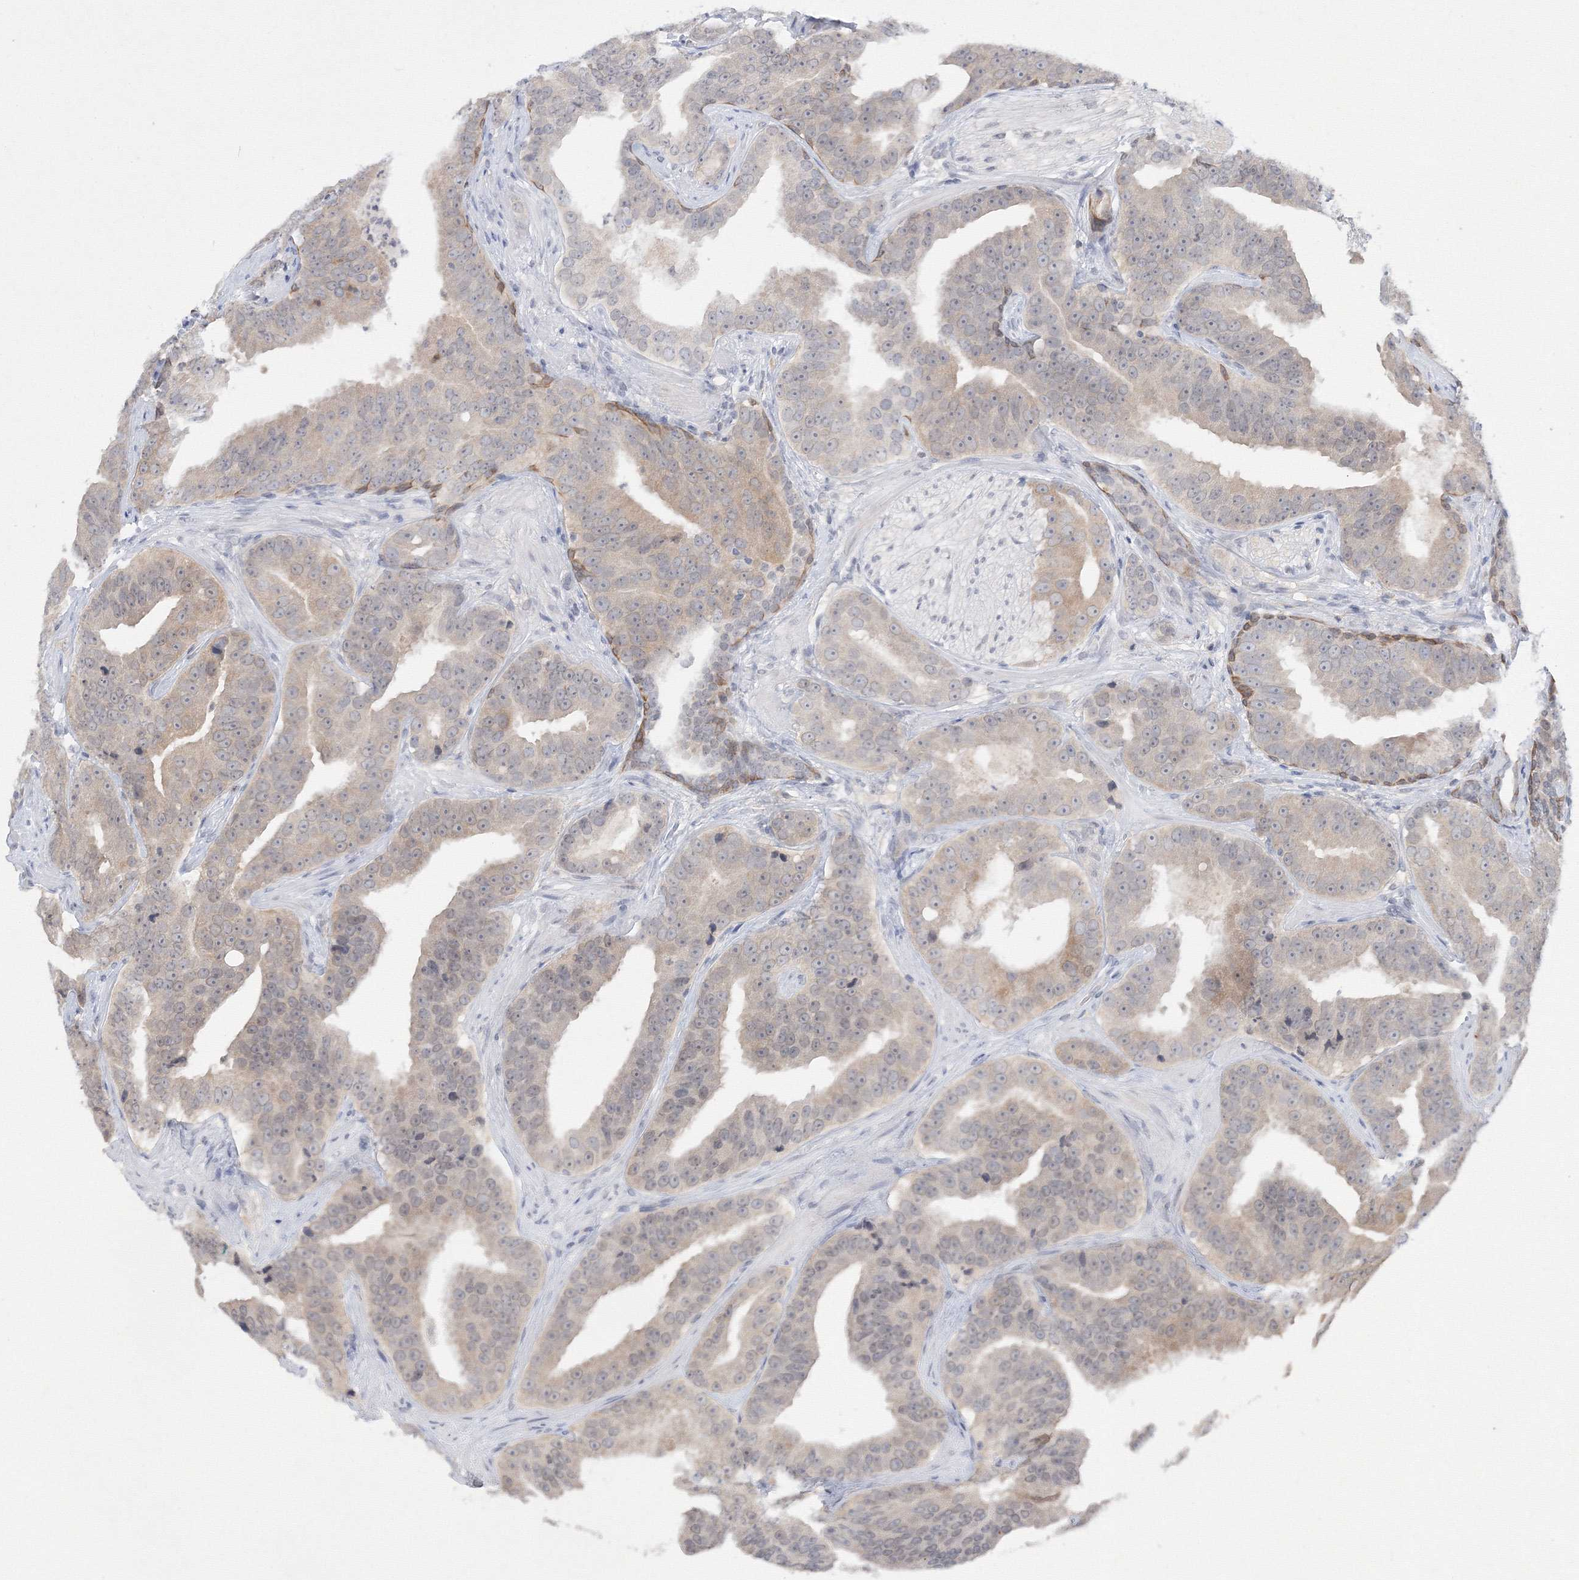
{"staining": {"intensity": "negative", "quantity": "none", "location": "none"}, "tissue": "prostate cancer", "cell_type": "Tumor cells", "image_type": "cancer", "snomed": [{"axis": "morphology", "description": "Adenocarcinoma, Low grade"}, {"axis": "topography", "description": "Prostate"}], "caption": "Protein analysis of low-grade adenocarcinoma (prostate) exhibits no significant expression in tumor cells.", "gene": "NXPE3", "patient": {"sex": "male", "age": 59}}